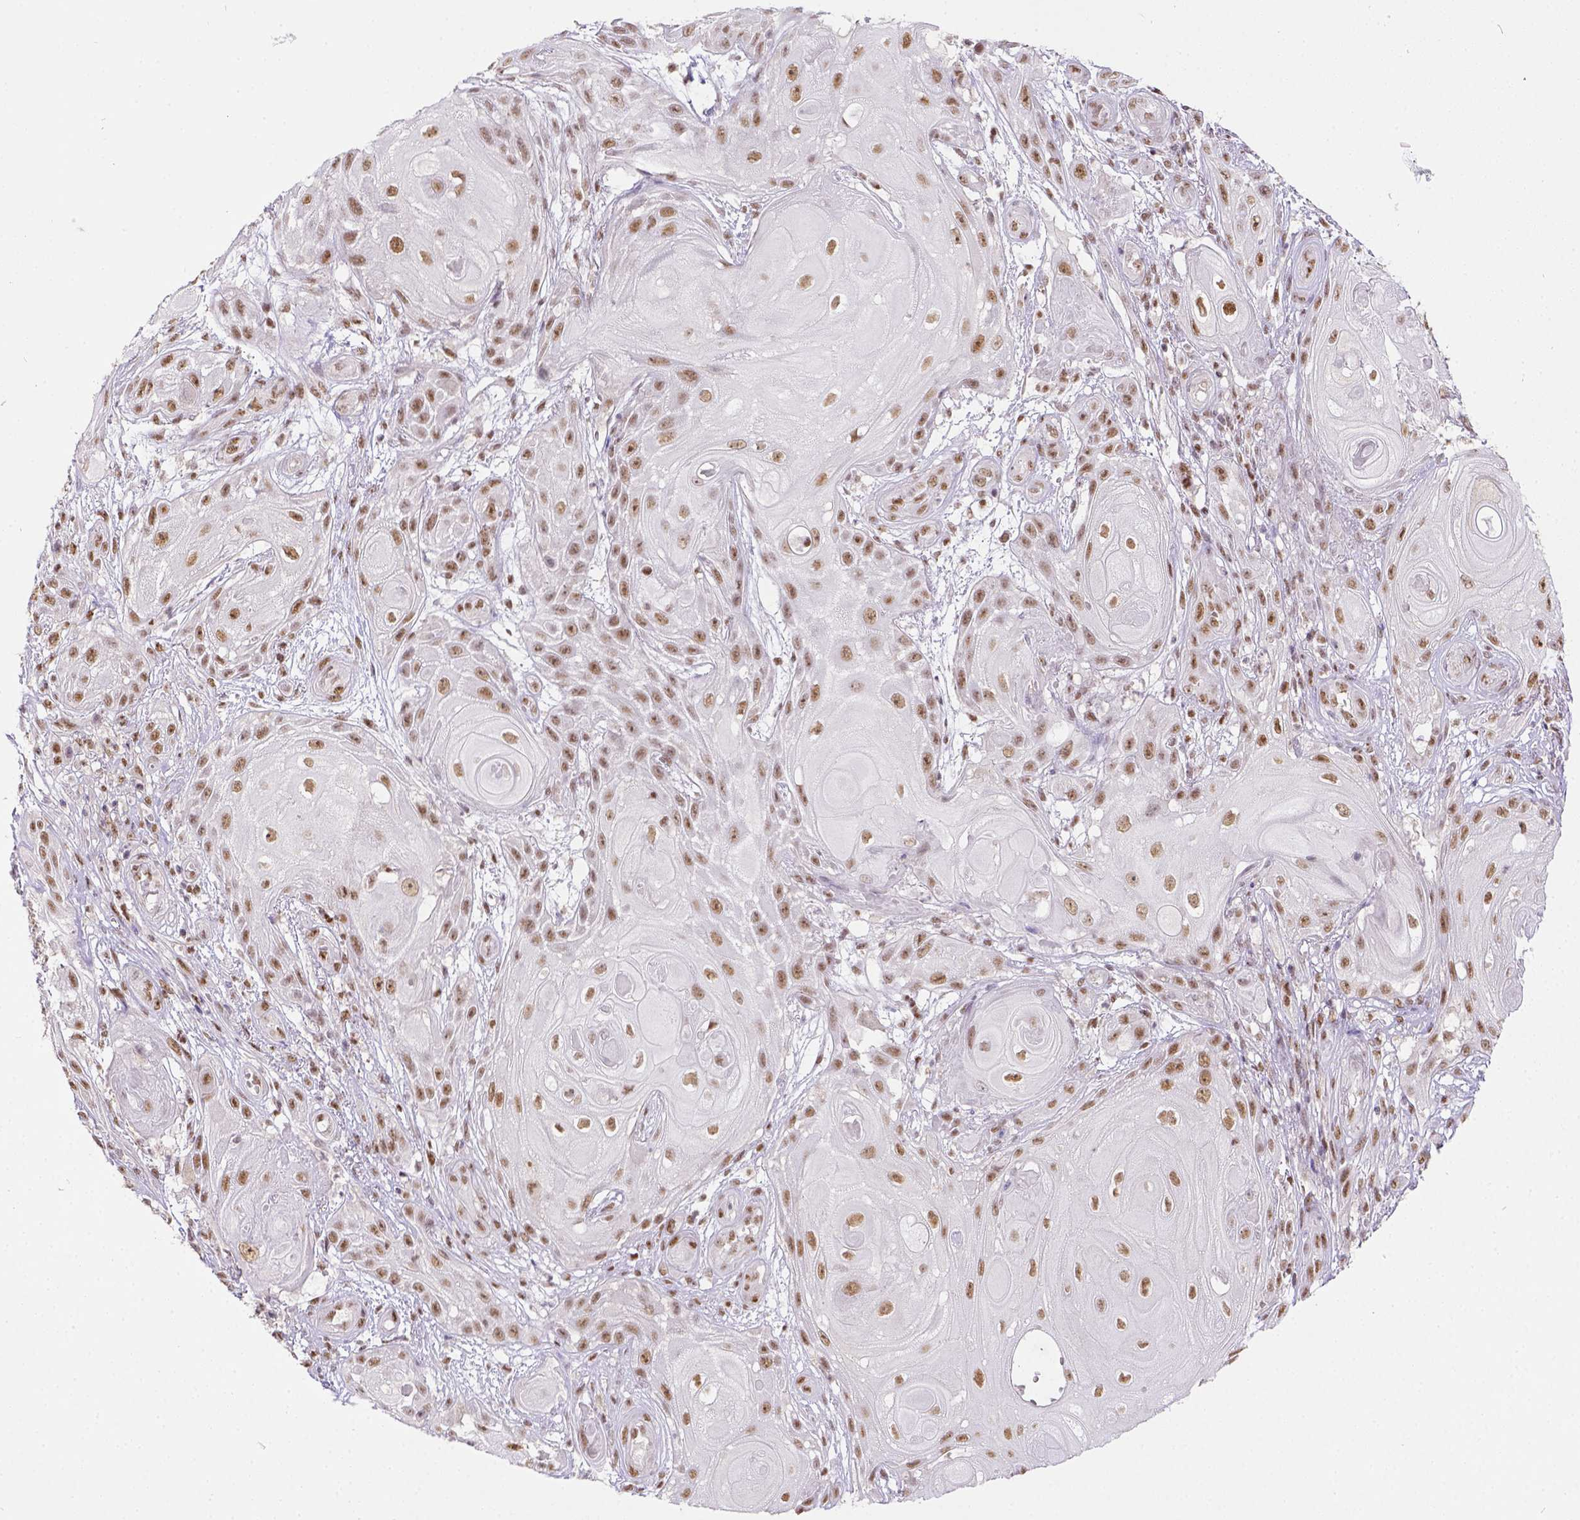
{"staining": {"intensity": "moderate", "quantity": ">75%", "location": "nuclear"}, "tissue": "skin cancer", "cell_type": "Tumor cells", "image_type": "cancer", "snomed": [{"axis": "morphology", "description": "Squamous cell carcinoma, NOS"}, {"axis": "topography", "description": "Skin"}], "caption": "Squamous cell carcinoma (skin) tissue reveals moderate nuclear positivity in approximately >75% of tumor cells", "gene": "ERCC1", "patient": {"sex": "male", "age": 62}}